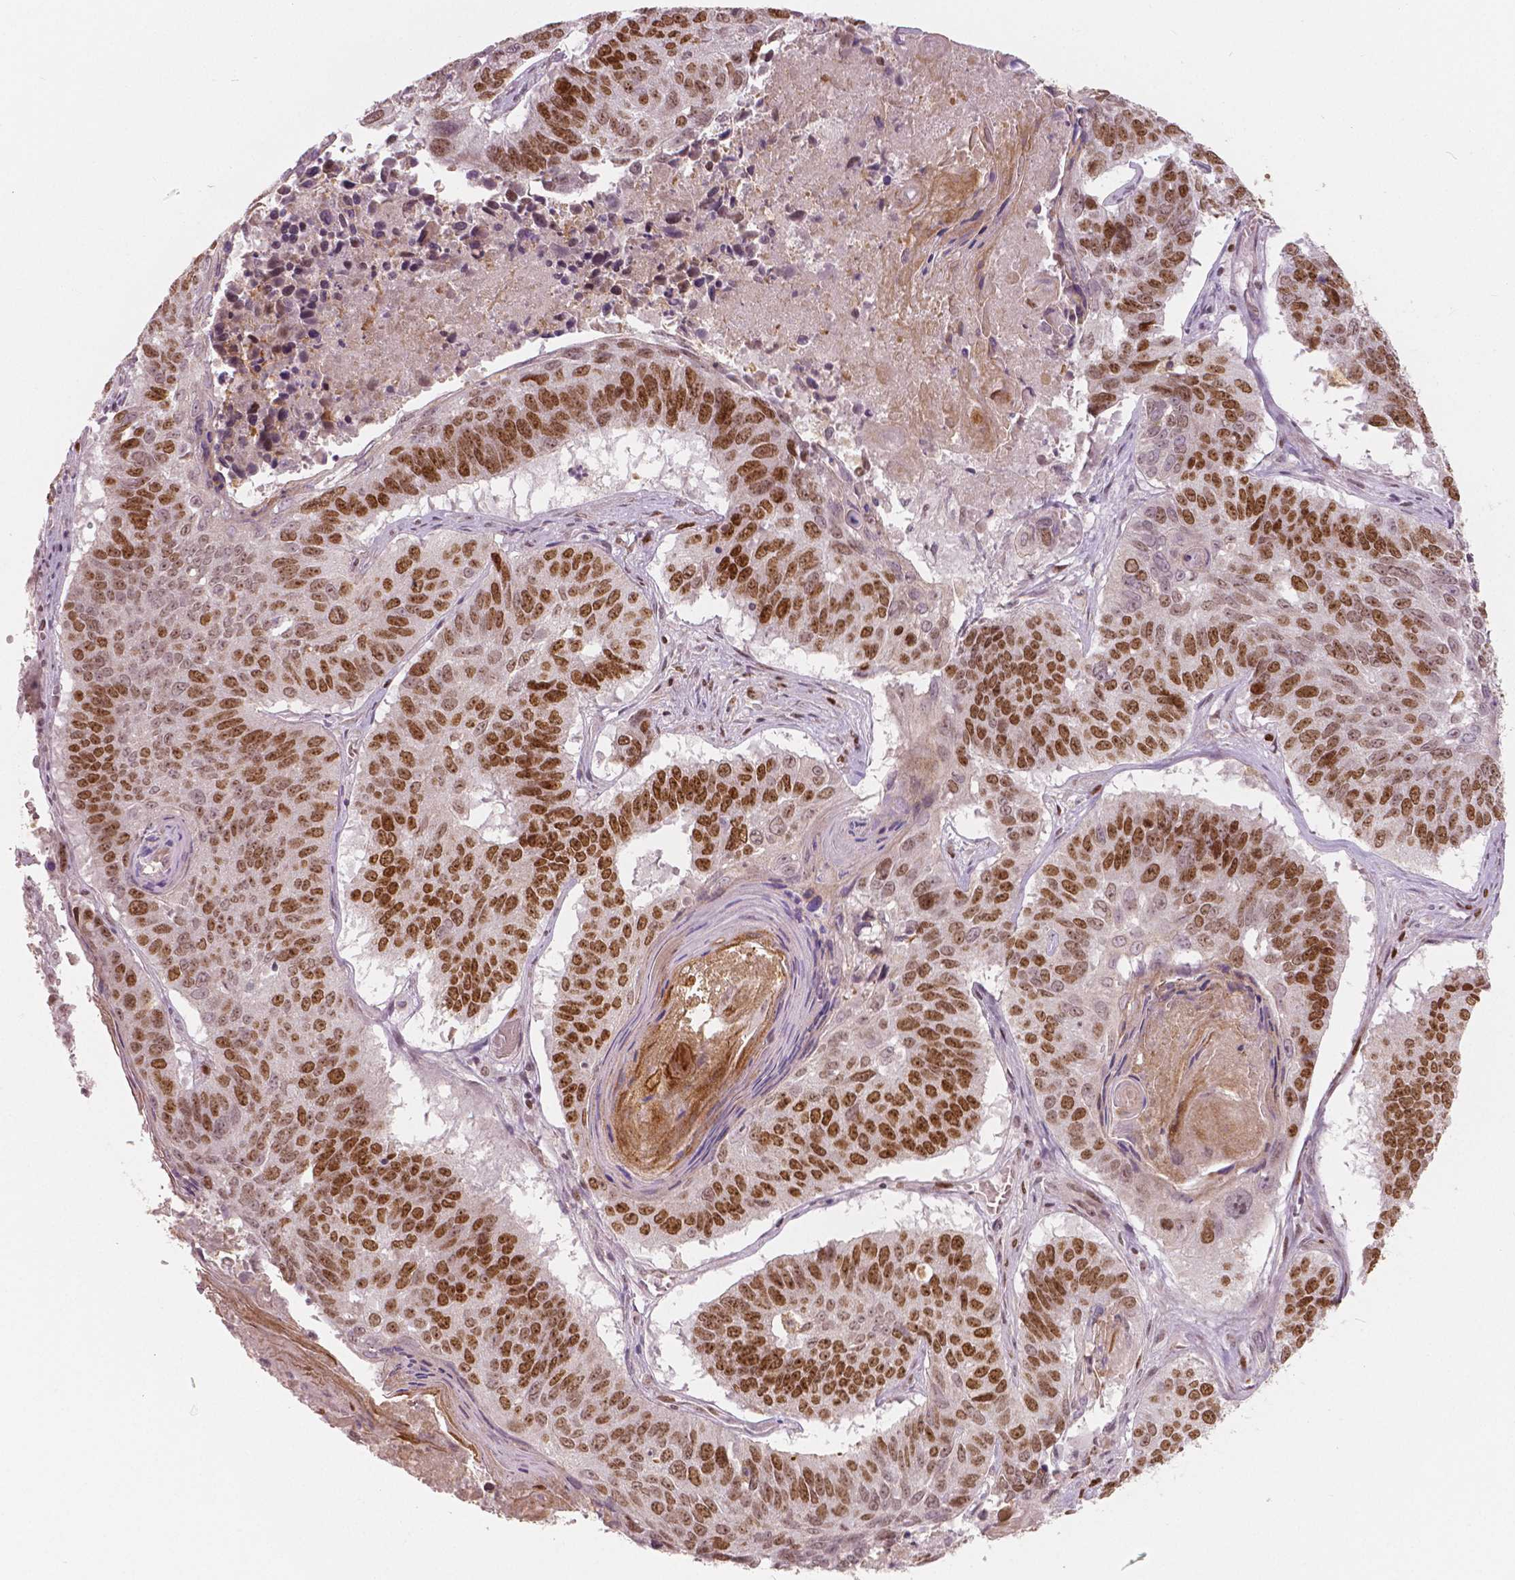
{"staining": {"intensity": "strong", "quantity": ">75%", "location": "nuclear"}, "tissue": "lung cancer", "cell_type": "Tumor cells", "image_type": "cancer", "snomed": [{"axis": "morphology", "description": "Squamous cell carcinoma, NOS"}, {"axis": "topography", "description": "Lung"}], "caption": "A brown stain shows strong nuclear positivity of a protein in human lung cancer (squamous cell carcinoma) tumor cells.", "gene": "NSD2", "patient": {"sex": "male", "age": 73}}